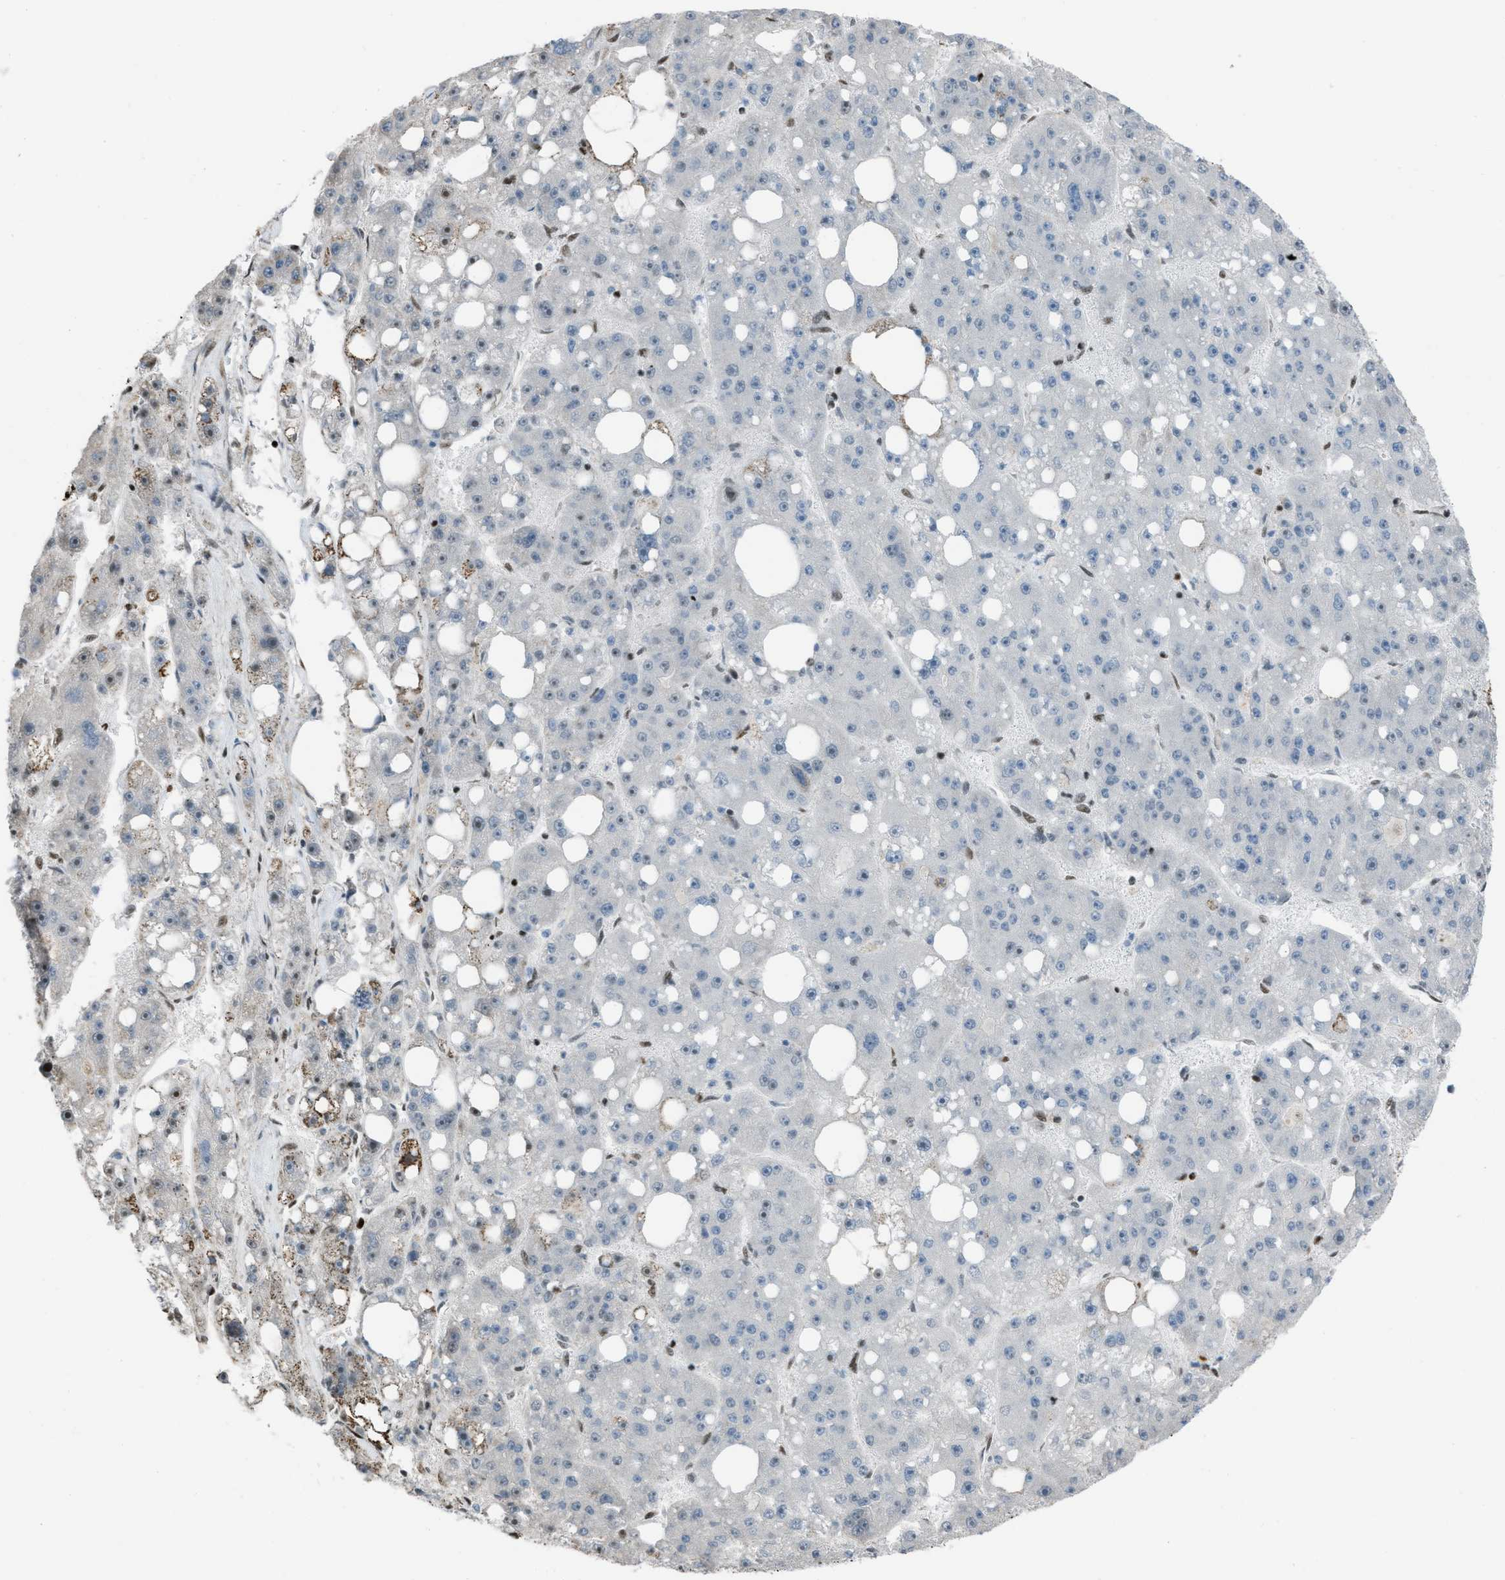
{"staining": {"intensity": "moderate", "quantity": "<25%", "location": "nuclear"}, "tissue": "liver cancer", "cell_type": "Tumor cells", "image_type": "cancer", "snomed": [{"axis": "morphology", "description": "Carcinoma, Hepatocellular, NOS"}, {"axis": "topography", "description": "Liver"}], "caption": "A high-resolution image shows immunohistochemistry (IHC) staining of liver cancer, which shows moderate nuclear staining in approximately <25% of tumor cells.", "gene": "SLFN5", "patient": {"sex": "female", "age": 61}}